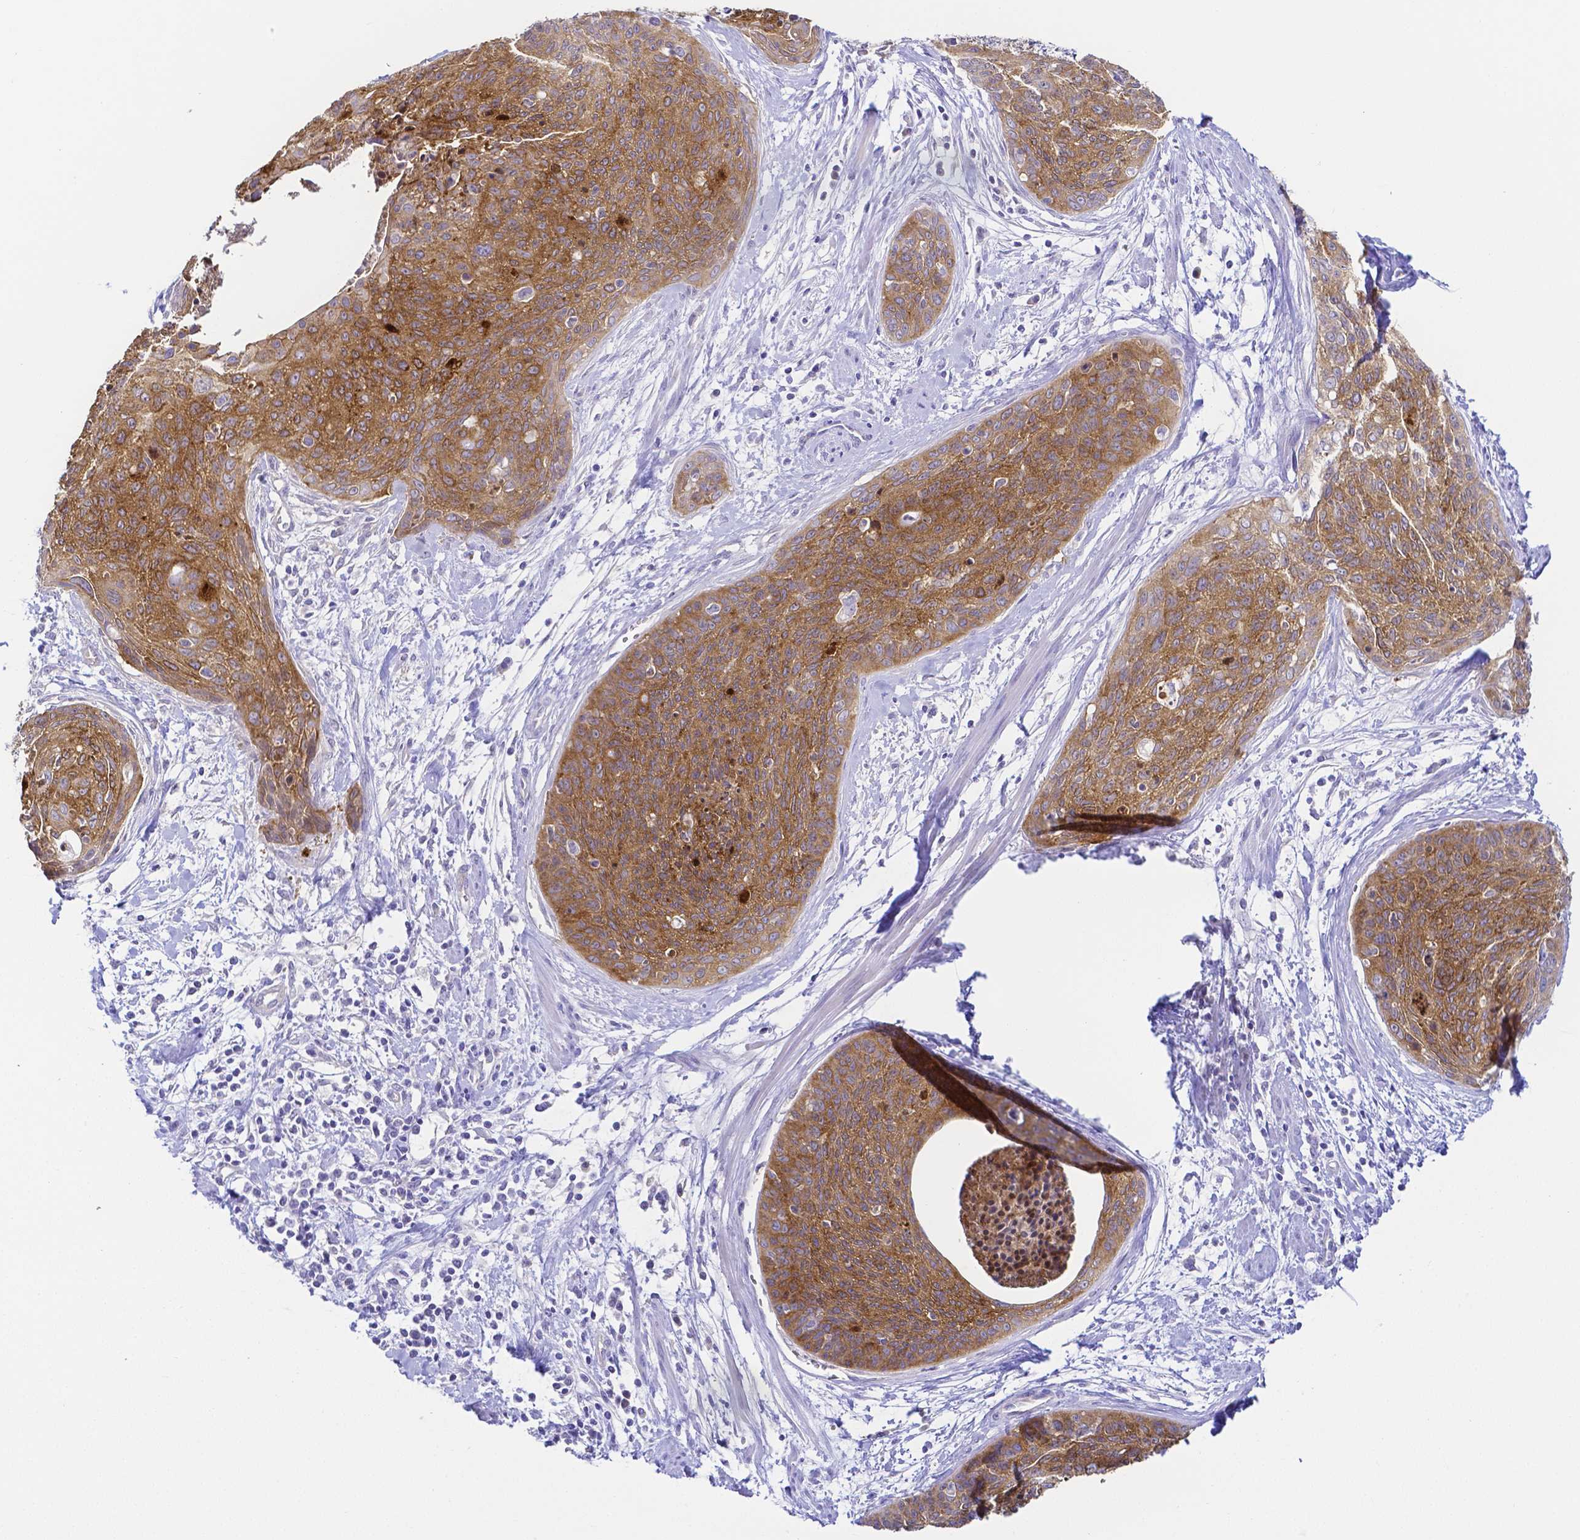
{"staining": {"intensity": "moderate", "quantity": ">75%", "location": "cytoplasmic/membranous"}, "tissue": "cervical cancer", "cell_type": "Tumor cells", "image_type": "cancer", "snomed": [{"axis": "morphology", "description": "Squamous cell carcinoma, NOS"}, {"axis": "topography", "description": "Cervix"}], "caption": "A medium amount of moderate cytoplasmic/membranous staining is seen in approximately >75% of tumor cells in cervical squamous cell carcinoma tissue.", "gene": "PKP3", "patient": {"sex": "female", "age": 55}}